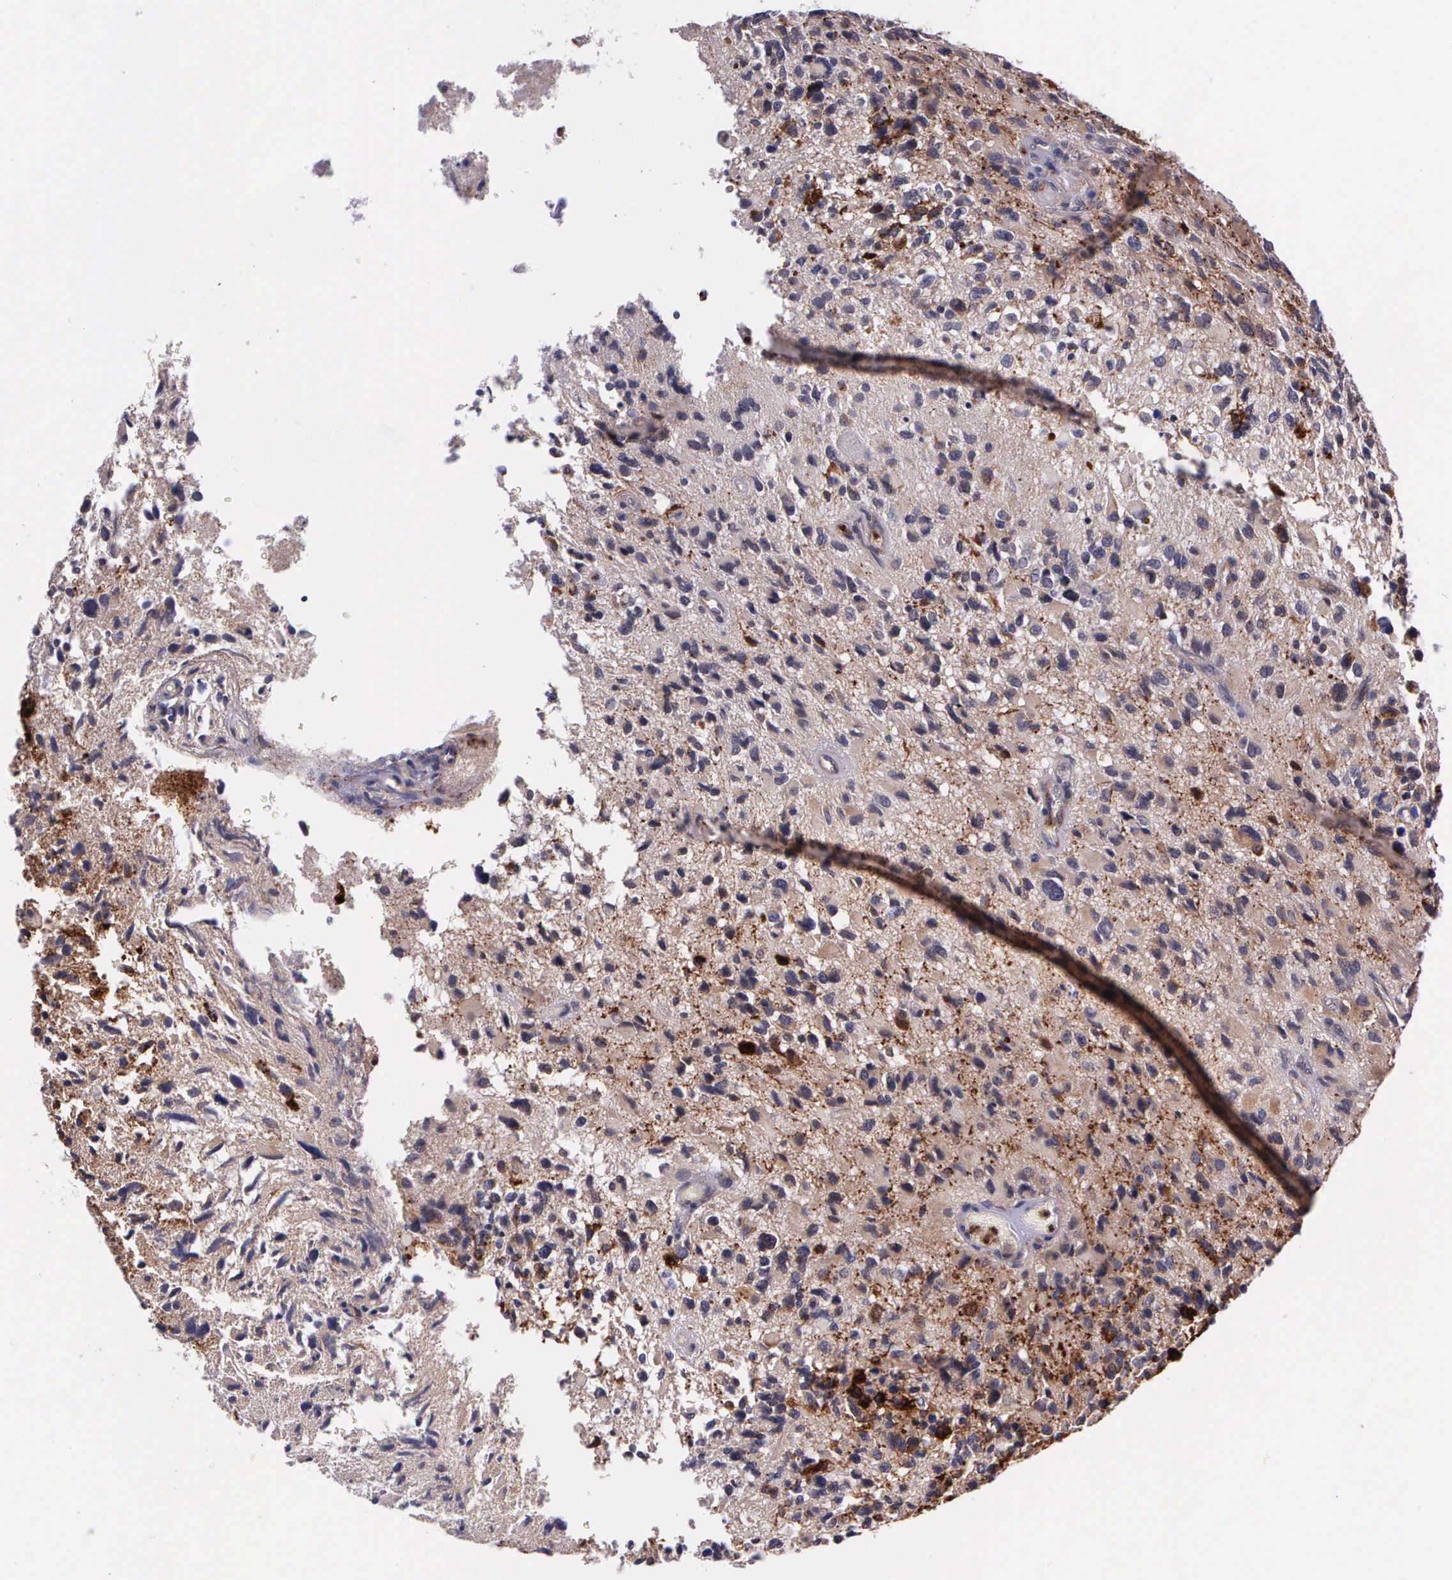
{"staining": {"intensity": "weak", "quantity": "25%-75%", "location": "cytoplasmic/membranous"}, "tissue": "glioma", "cell_type": "Tumor cells", "image_type": "cancer", "snomed": [{"axis": "morphology", "description": "Glioma, malignant, High grade"}, {"axis": "topography", "description": "Brain"}], "caption": "This is an image of immunohistochemistry (IHC) staining of malignant glioma (high-grade), which shows weak positivity in the cytoplasmic/membranous of tumor cells.", "gene": "PRICKLE3", "patient": {"sex": "male", "age": 69}}